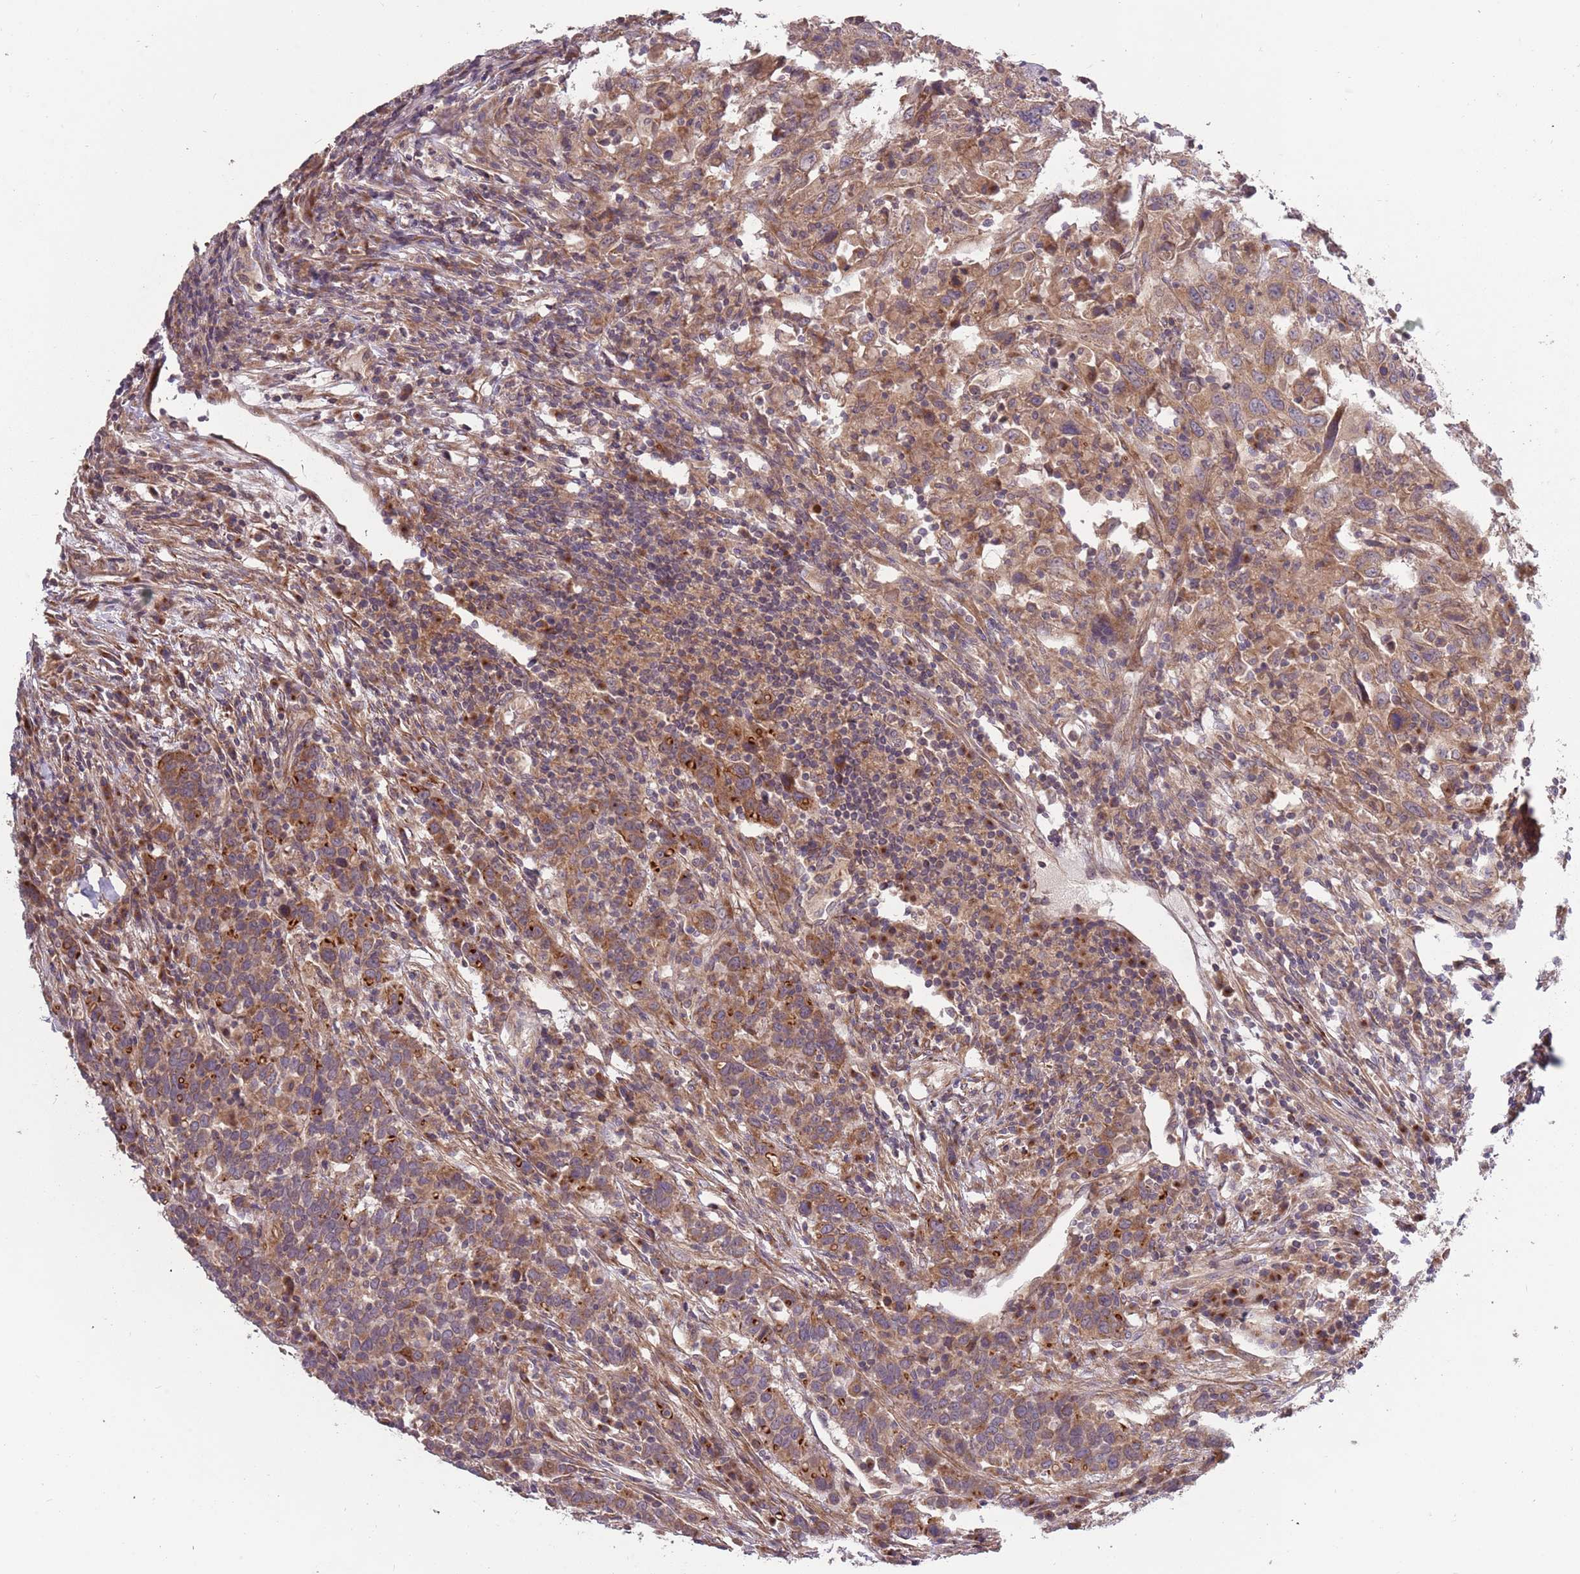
{"staining": {"intensity": "moderate", "quantity": ">75%", "location": "cytoplasmic/membranous"}, "tissue": "urothelial cancer", "cell_type": "Tumor cells", "image_type": "cancer", "snomed": [{"axis": "morphology", "description": "Urothelial carcinoma, High grade"}, {"axis": "topography", "description": "Urinary bladder"}], "caption": "A micrograph showing moderate cytoplasmic/membranous positivity in about >75% of tumor cells in urothelial cancer, as visualized by brown immunohistochemical staining.", "gene": "PLD6", "patient": {"sex": "male", "age": 61}}